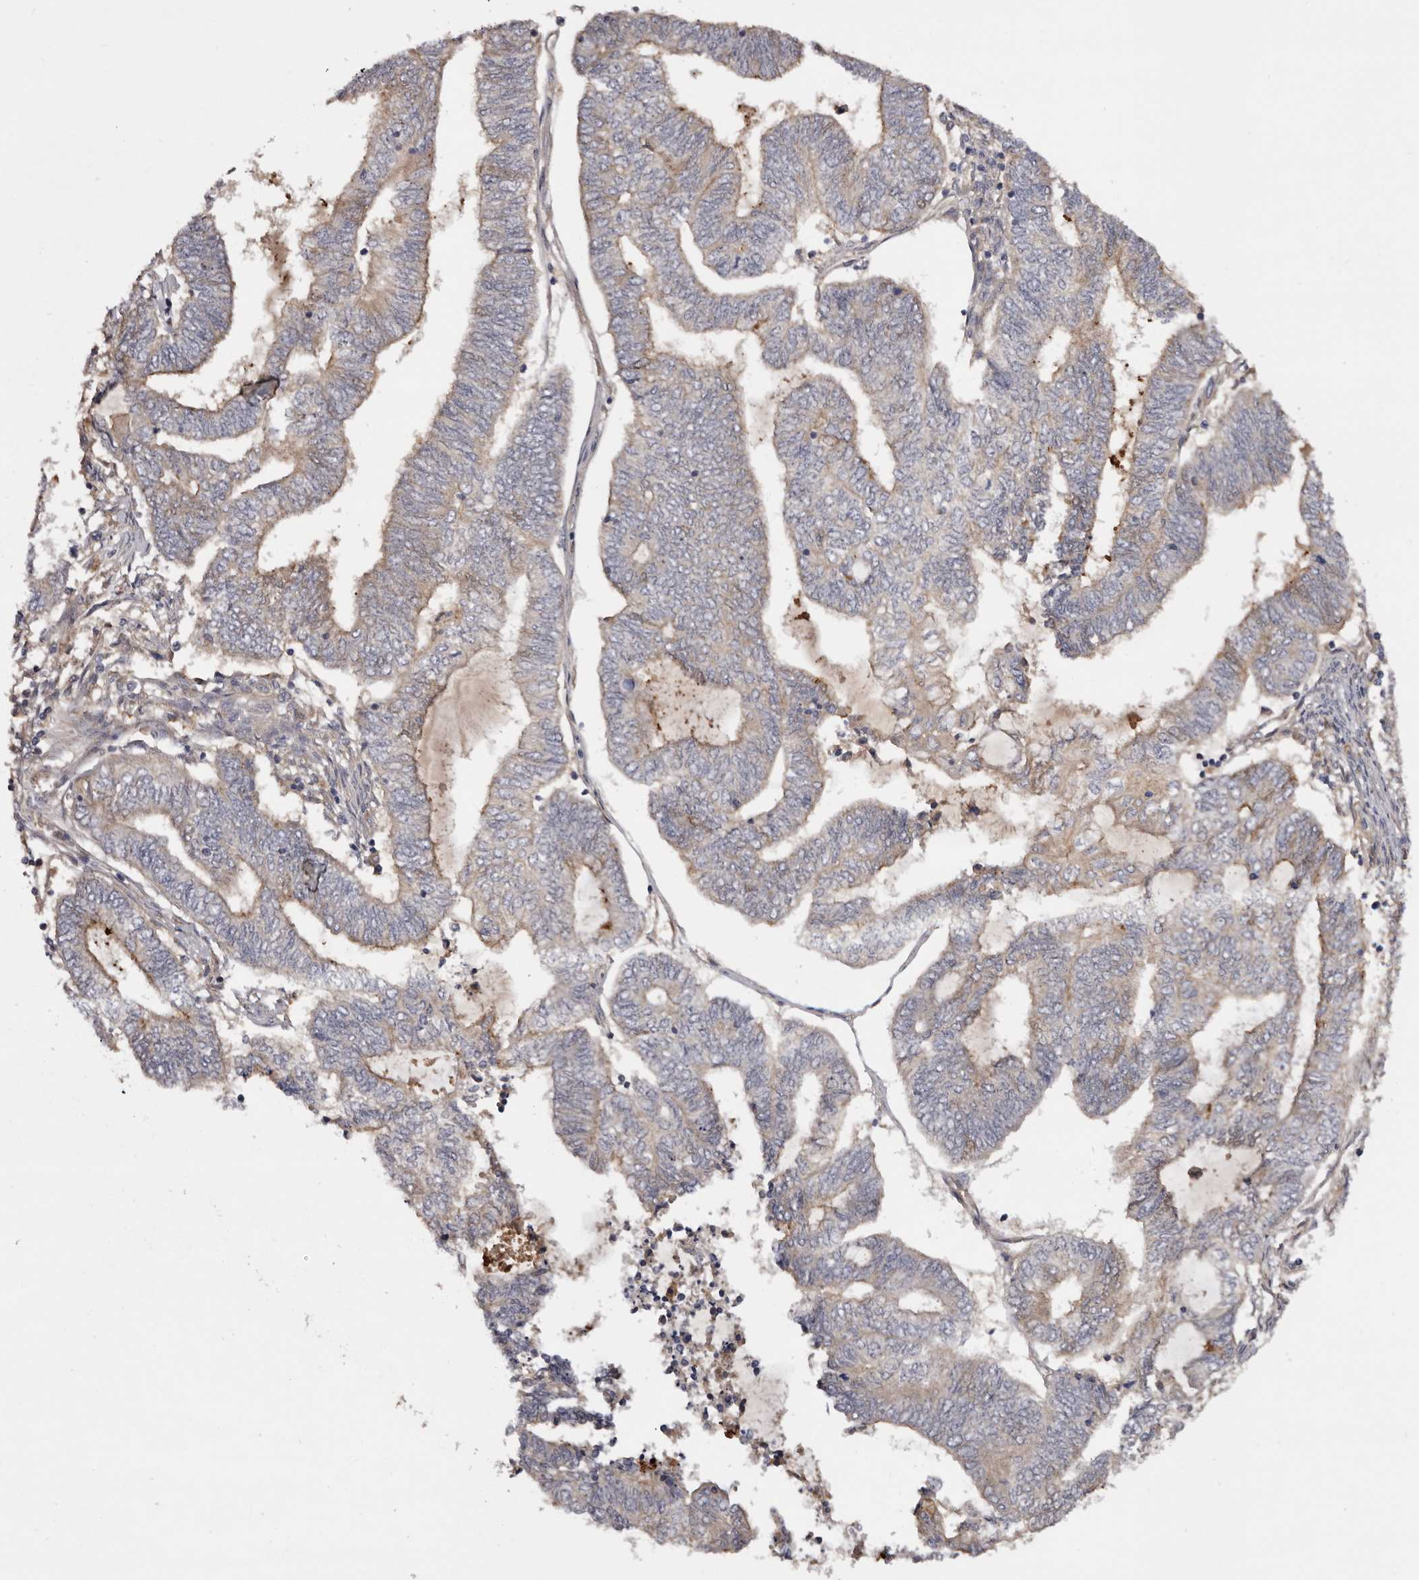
{"staining": {"intensity": "weak", "quantity": "25%-75%", "location": "cytoplasmic/membranous"}, "tissue": "endometrial cancer", "cell_type": "Tumor cells", "image_type": "cancer", "snomed": [{"axis": "morphology", "description": "Adenocarcinoma, NOS"}, {"axis": "topography", "description": "Uterus"}, {"axis": "topography", "description": "Endometrium"}], "caption": "Immunohistochemistry (IHC) image of human endometrial cancer stained for a protein (brown), which reveals low levels of weak cytoplasmic/membranous expression in approximately 25%-75% of tumor cells.", "gene": "INKA2", "patient": {"sex": "female", "age": 70}}